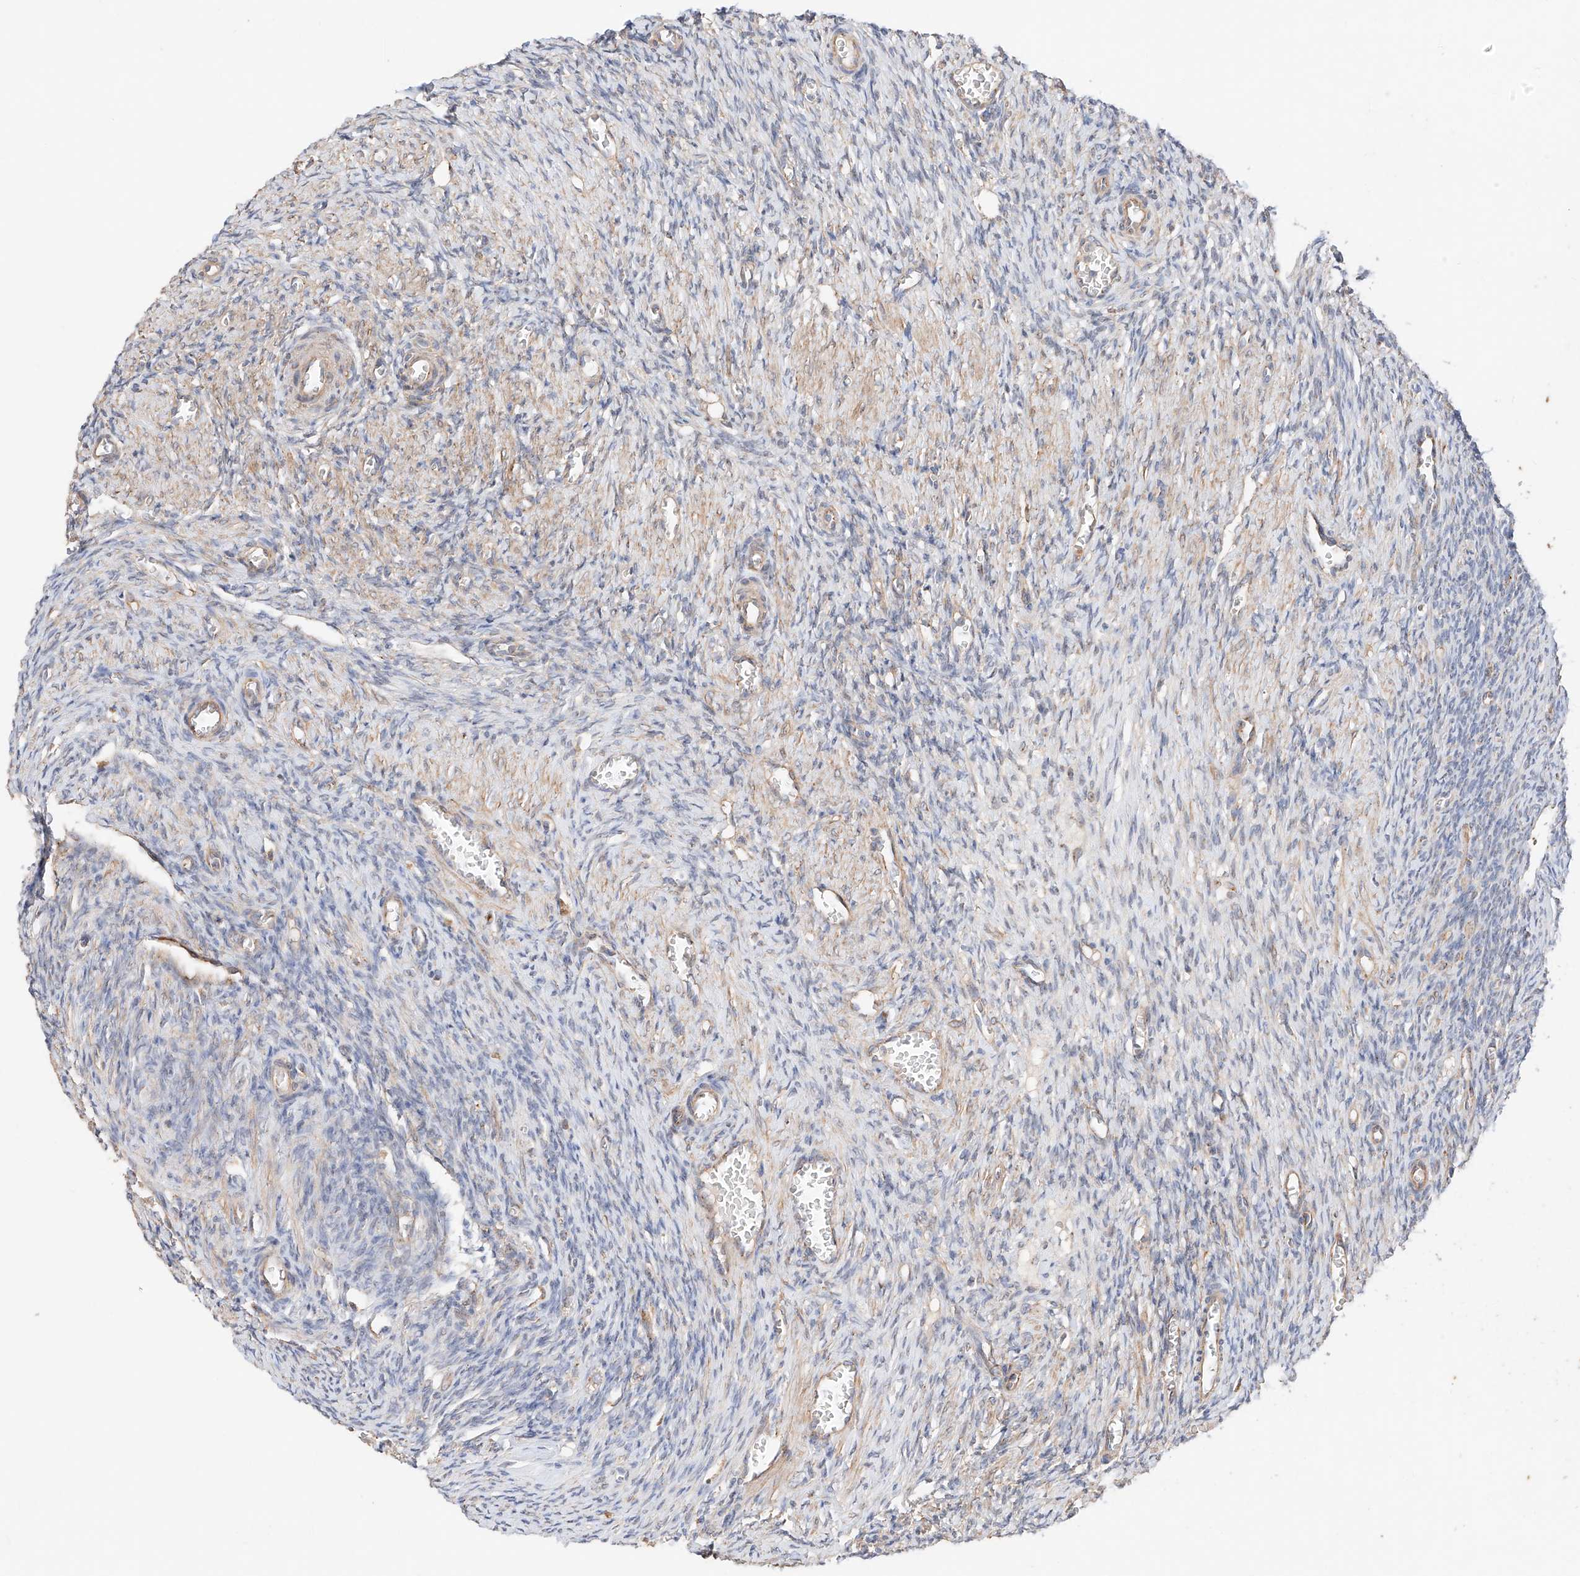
{"staining": {"intensity": "negative", "quantity": "none", "location": "none"}, "tissue": "ovary", "cell_type": "Ovarian stroma cells", "image_type": "normal", "snomed": [{"axis": "morphology", "description": "Normal tissue, NOS"}, {"axis": "topography", "description": "Ovary"}], "caption": "Ovarian stroma cells are negative for brown protein staining in unremarkable ovary. (Stains: DAB immunohistochemistry with hematoxylin counter stain, Microscopy: brightfield microscopy at high magnification).", "gene": "MOSPD1", "patient": {"sex": "female", "age": 27}}